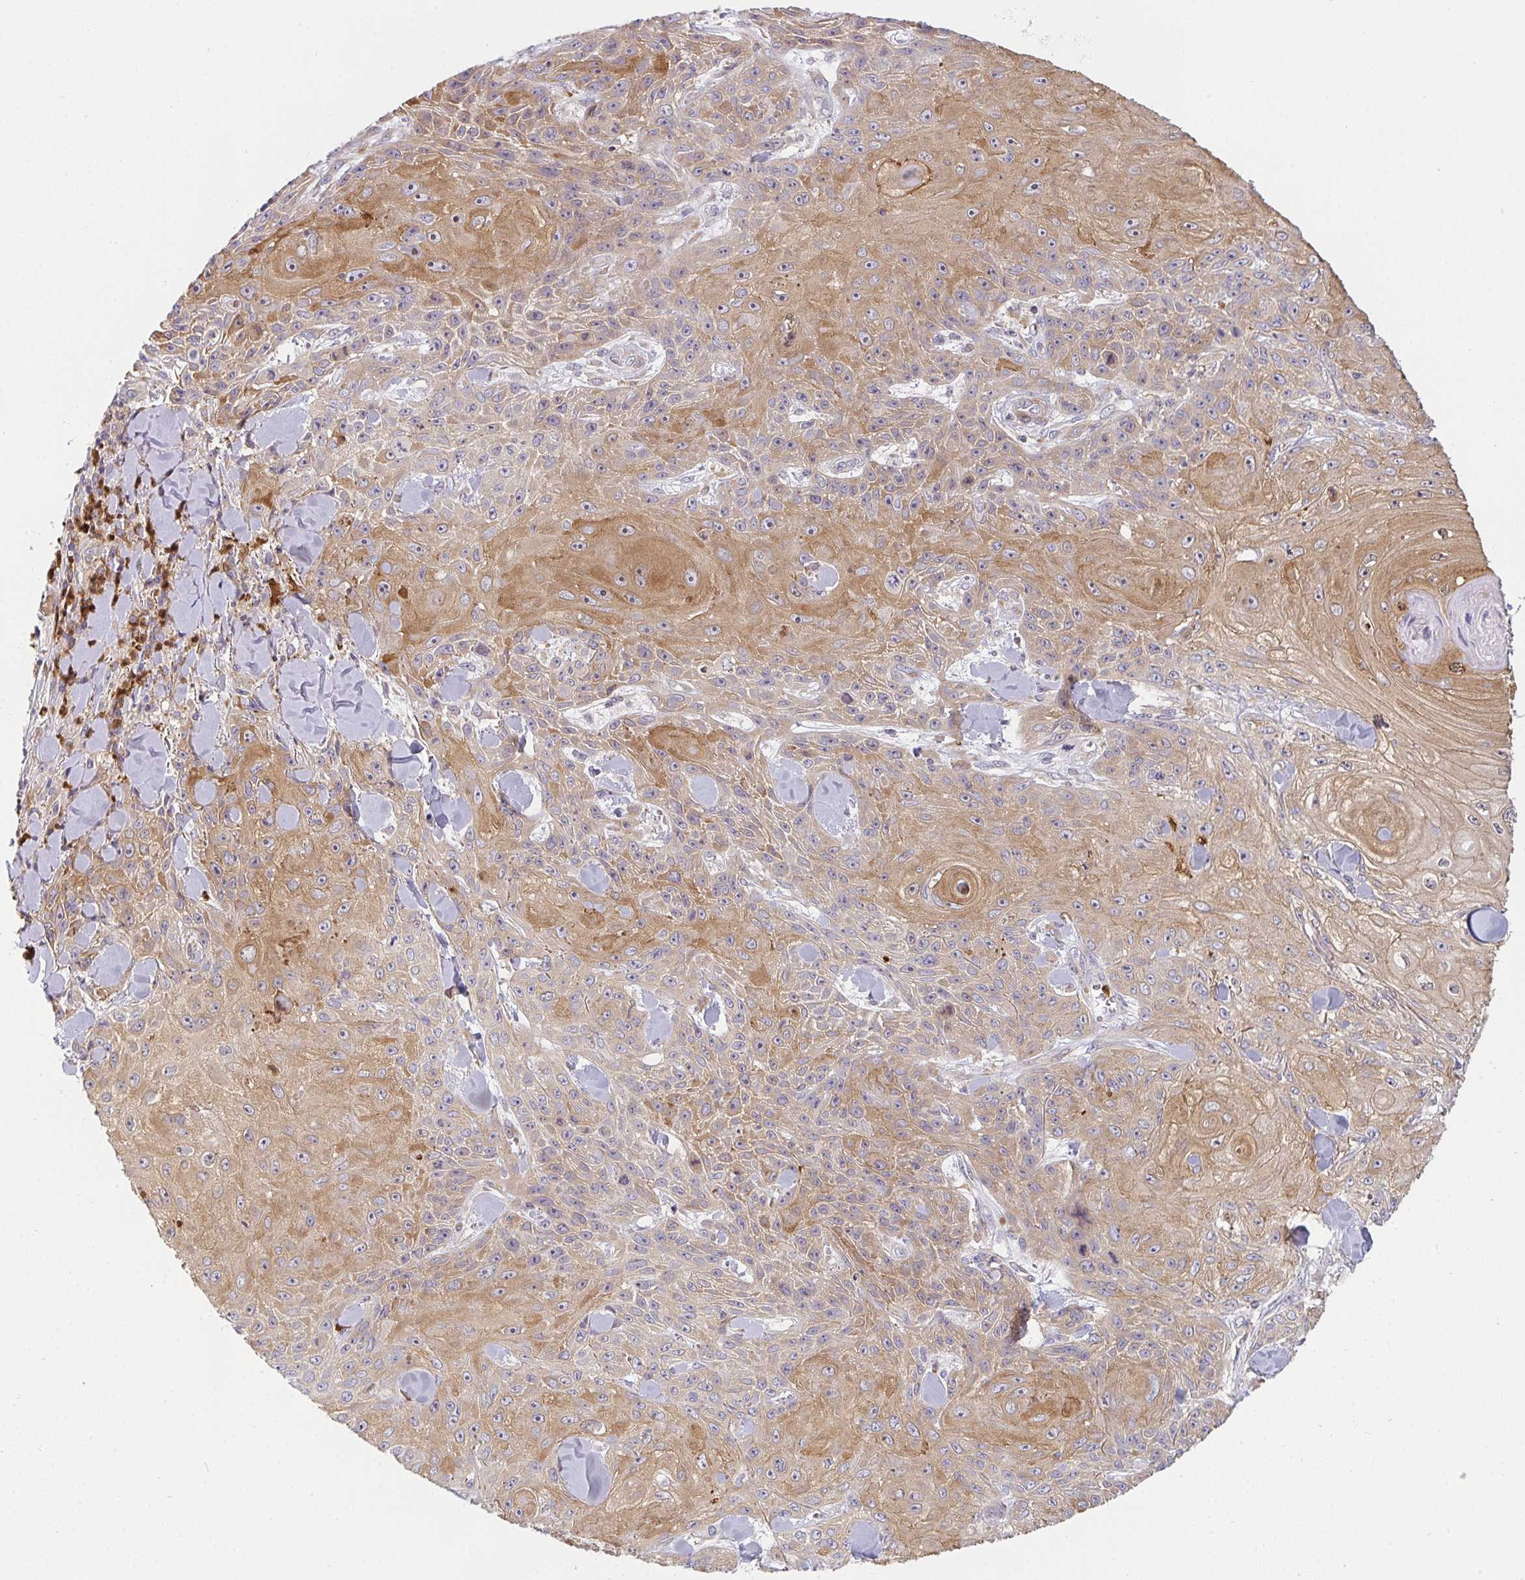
{"staining": {"intensity": "moderate", "quantity": ">75%", "location": "cytoplasmic/membranous"}, "tissue": "skin cancer", "cell_type": "Tumor cells", "image_type": "cancer", "snomed": [{"axis": "morphology", "description": "Squamous cell carcinoma, NOS"}, {"axis": "topography", "description": "Skin"}], "caption": "DAB (3,3'-diaminobenzidine) immunohistochemical staining of human skin cancer (squamous cell carcinoma) shows moderate cytoplasmic/membranous protein staining in about >75% of tumor cells.", "gene": "CSF3R", "patient": {"sex": "male", "age": 88}}